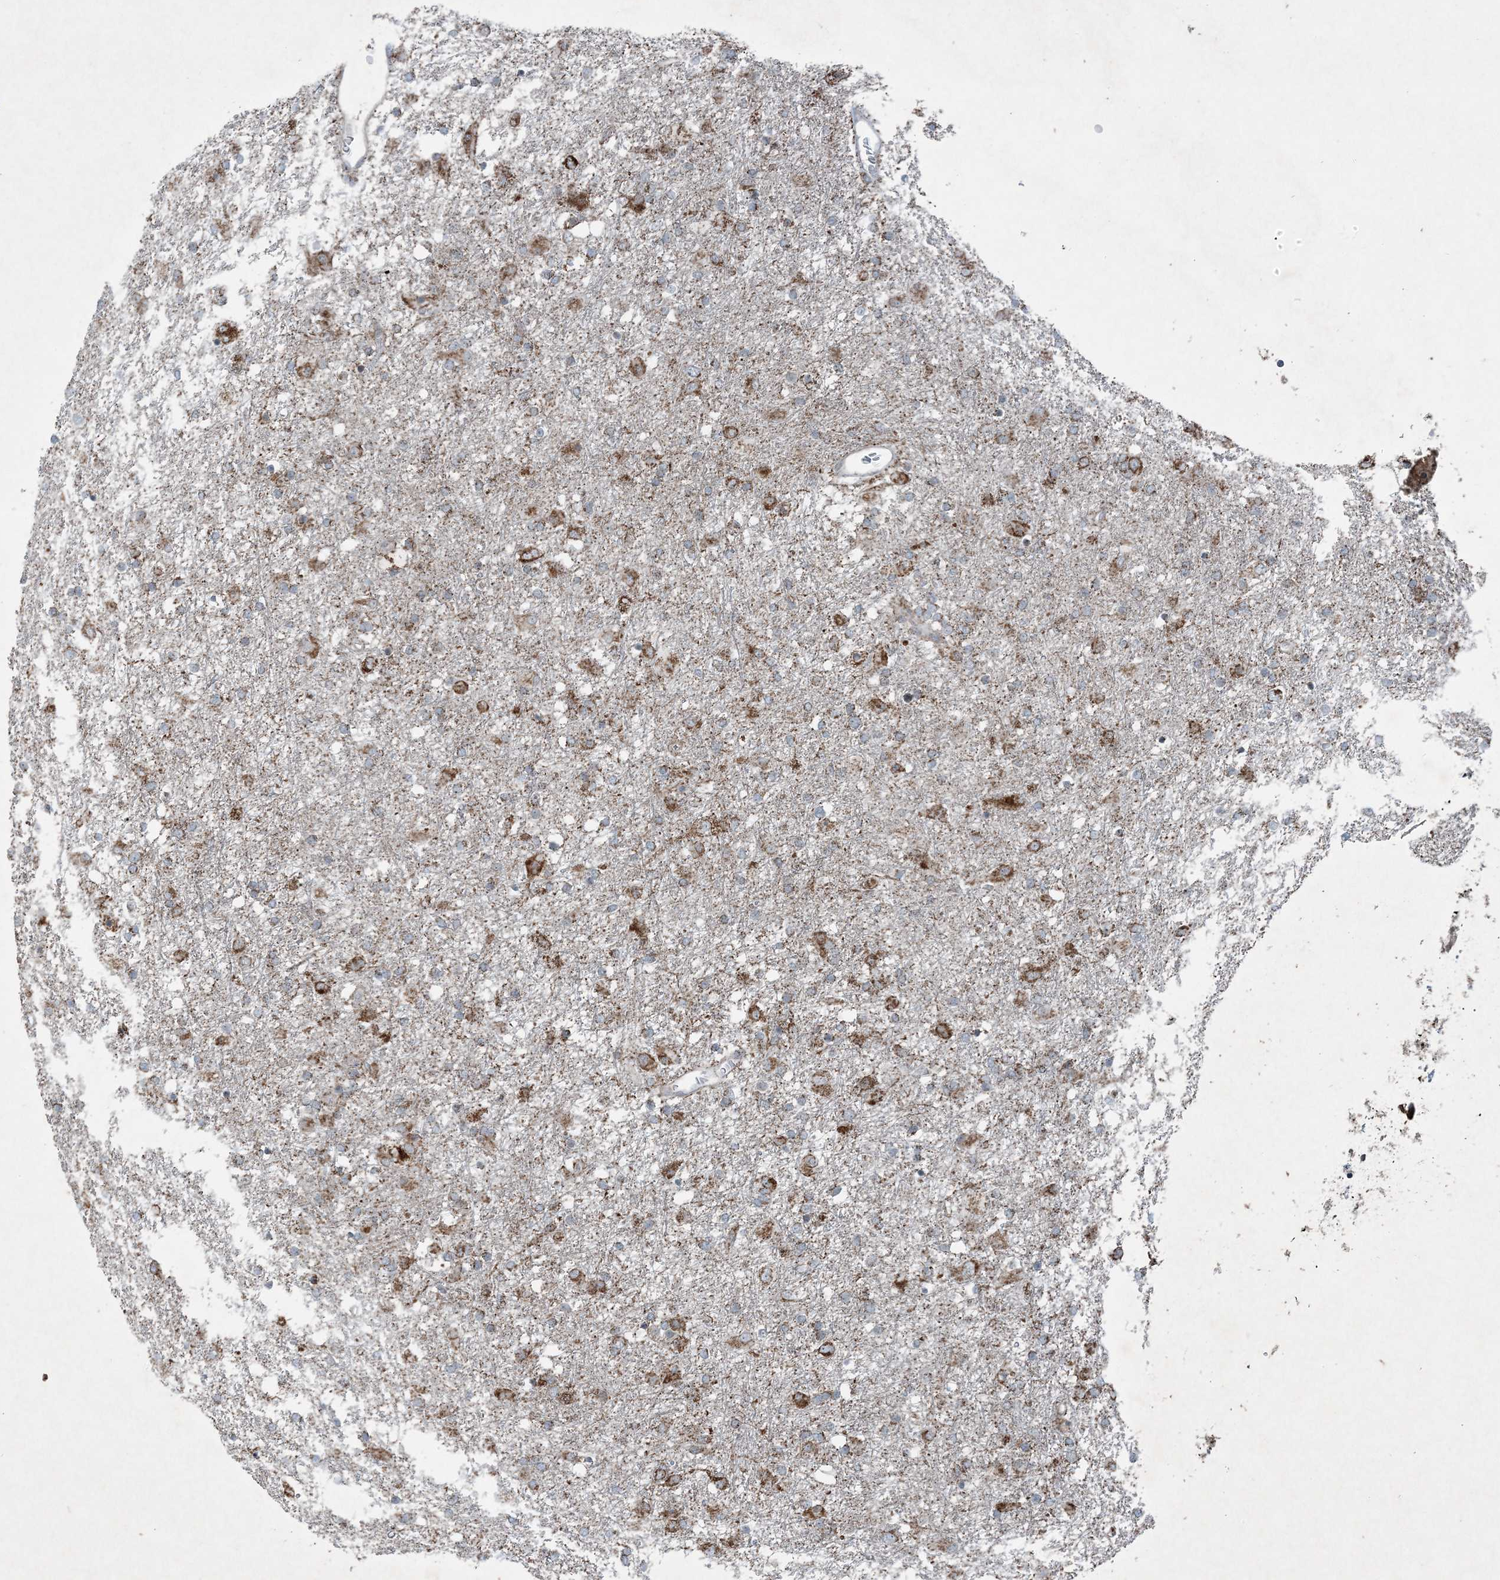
{"staining": {"intensity": "strong", "quantity": "25%-75%", "location": "cytoplasmic/membranous"}, "tissue": "glioma", "cell_type": "Tumor cells", "image_type": "cancer", "snomed": [{"axis": "morphology", "description": "Glioma, malignant, Low grade"}, {"axis": "topography", "description": "Brain"}], "caption": "Immunohistochemical staining of human low-grade glioma (malignant) exhibits high levels of strong cytoplasmic/membranous protein staining in about 25%-75% of tumor cells.", "gene": "PC", "patient": {"sex": "male", "age": 65}}